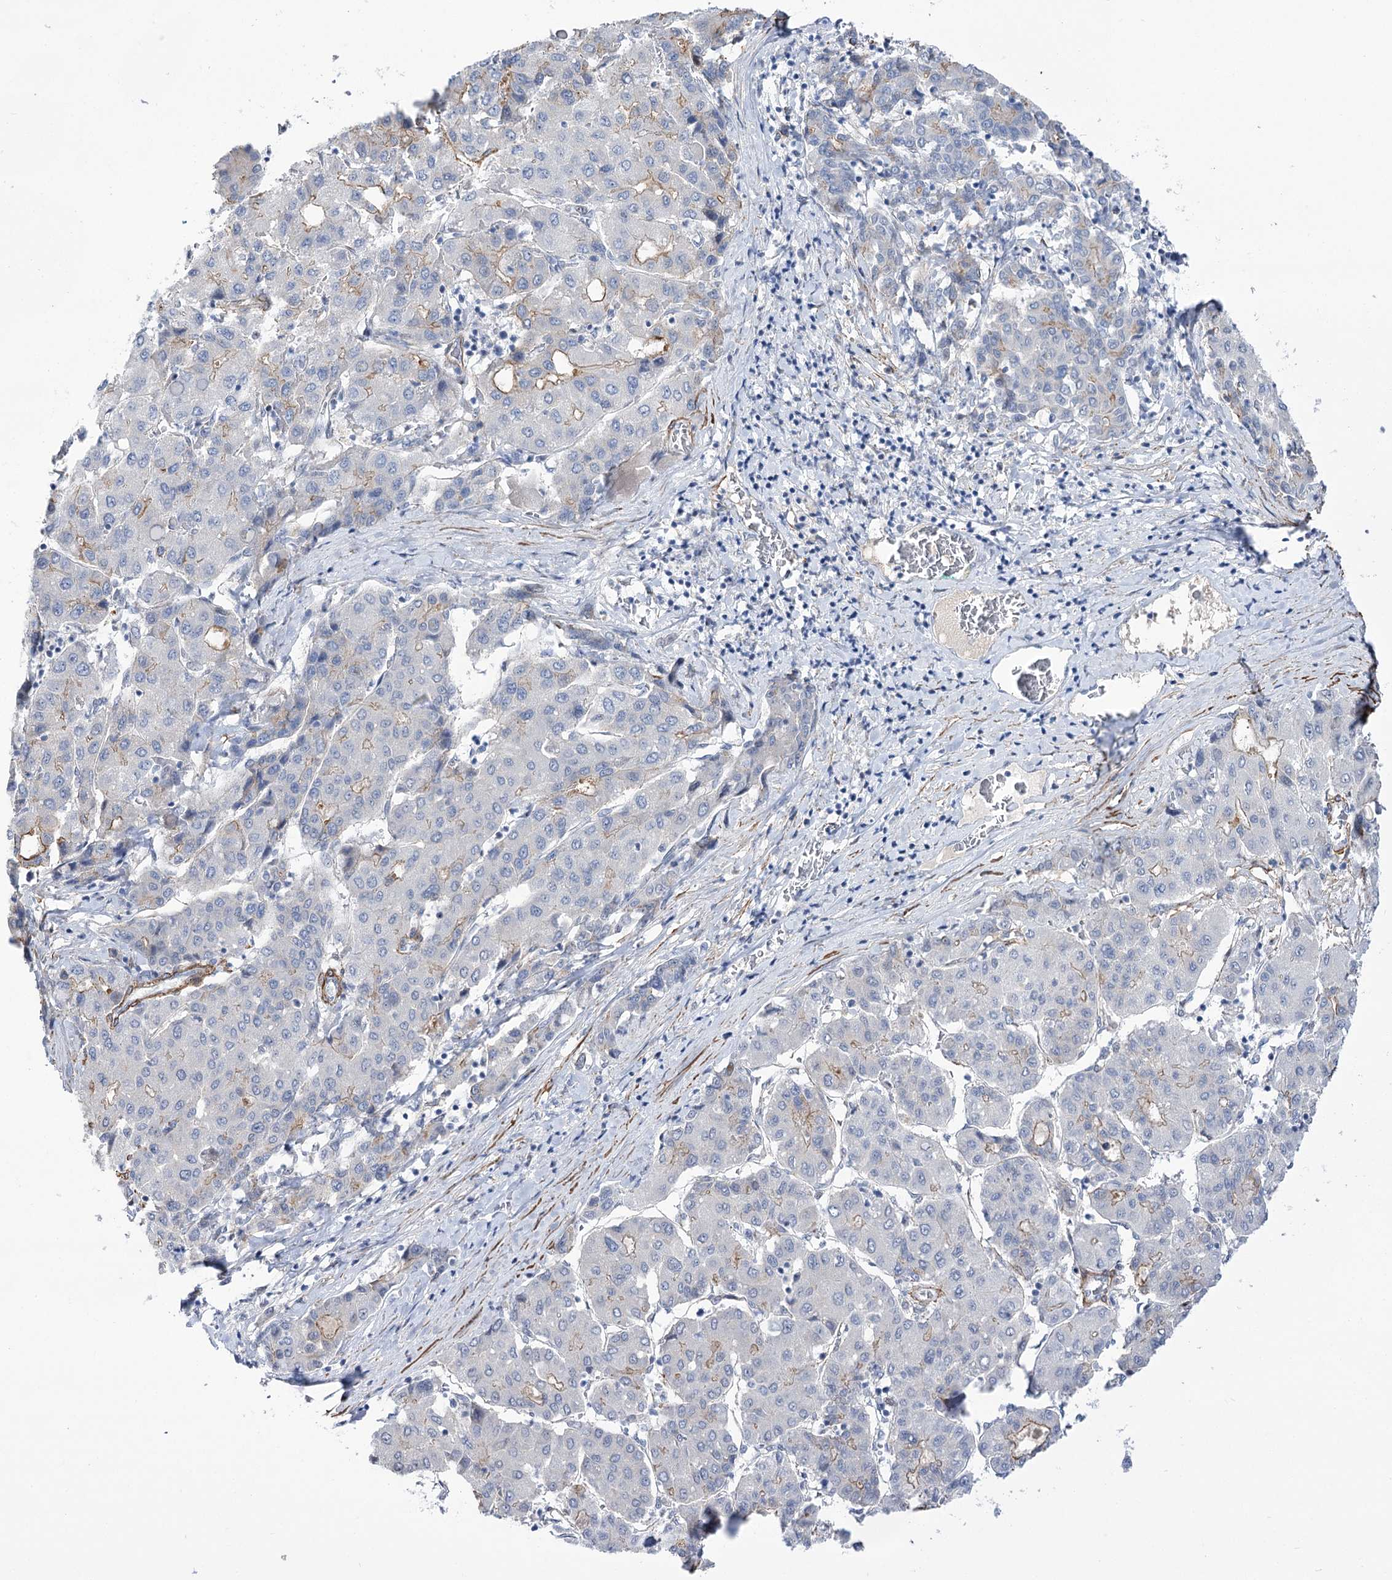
{"staining": {"intensity": "moderate", "quantity": "<25%", "location": "cytoplasmic/membranous"}, "tissue": "liver cancer", "cell_type": "Tumor cells", "image_type": "cancer", "snomed": [{"axis": "morphology", "description": "Carcinoma, Hepatocellular, NOS"}, {"axis": "topography", "description": "Liver"}], "caption": "DAB immunohistochemical staining of liver cancer displays moderate cytoplasmic/membranous protein staining in about <25% of tumor cells. Using DAB (3,3'-diaminobenzidine) (brown) and hematoxylin (blue) stains, captured at high magnification using brightfield microscopy.", "gene": "WASHC3", "patient": {"sex": "male", "age": 65}}